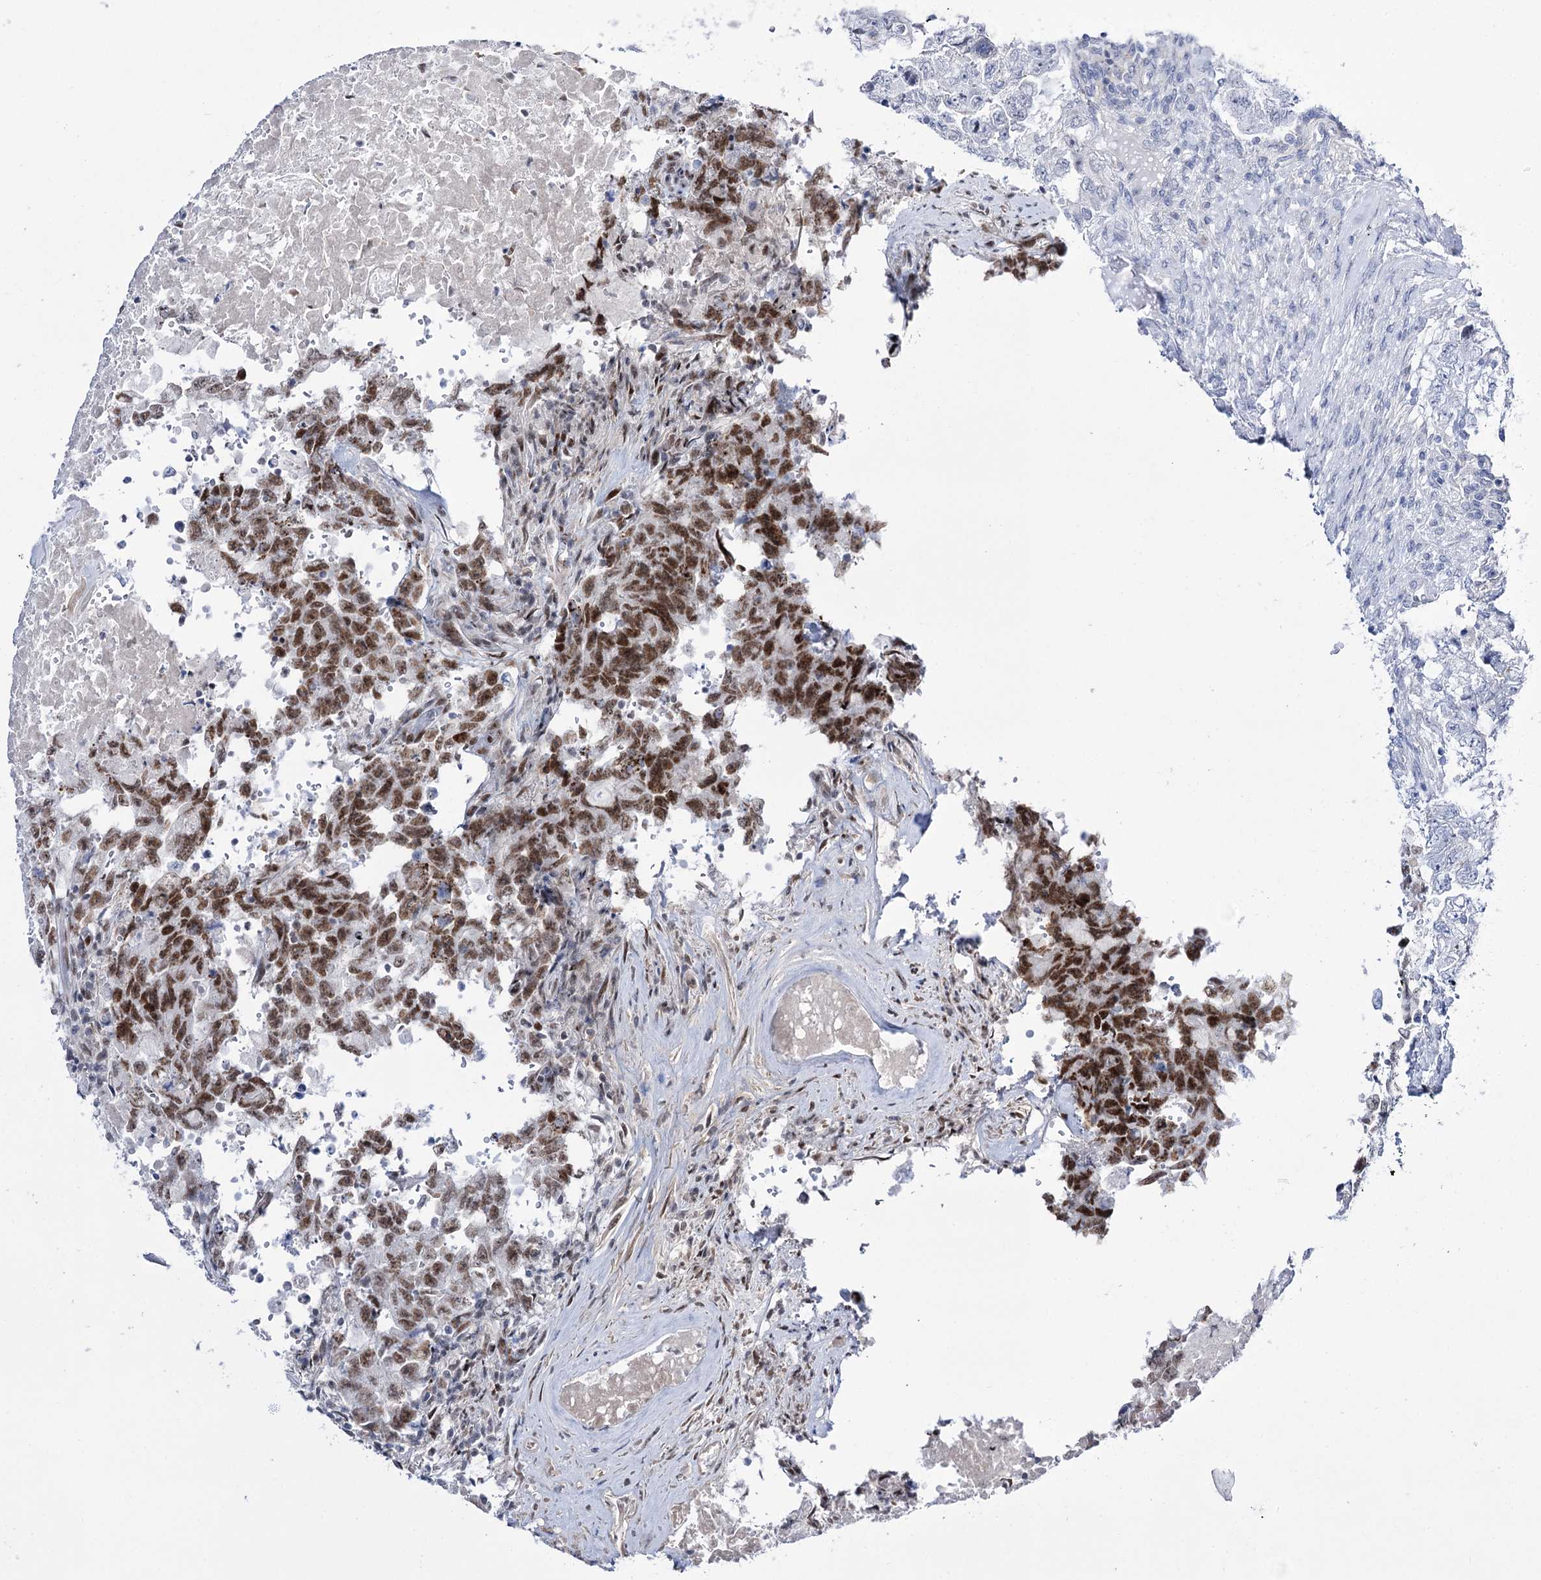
{"staining": {"intensity": "moderate", "quantity": ">75%", "location": "nuclear"}, "tissue": "testis cancer", "cell_type": "Tumor cells", "image_type": "cancer", "snomed": [{"axis": "morphology", "description": "Carcinoma, Embryonal, NOS"}, {"axis": "topography", "description": "Testis"}], "caption": "This photomicrograph exhibits immunohistochemistry (IHC) staining of testis cancer (embryonal carcinoma), with medium moderate nuclear positivity in approximately >75% of tumor cells.", "gene": "RBM15B", "patient": {"sex": "male", "age": 26}}